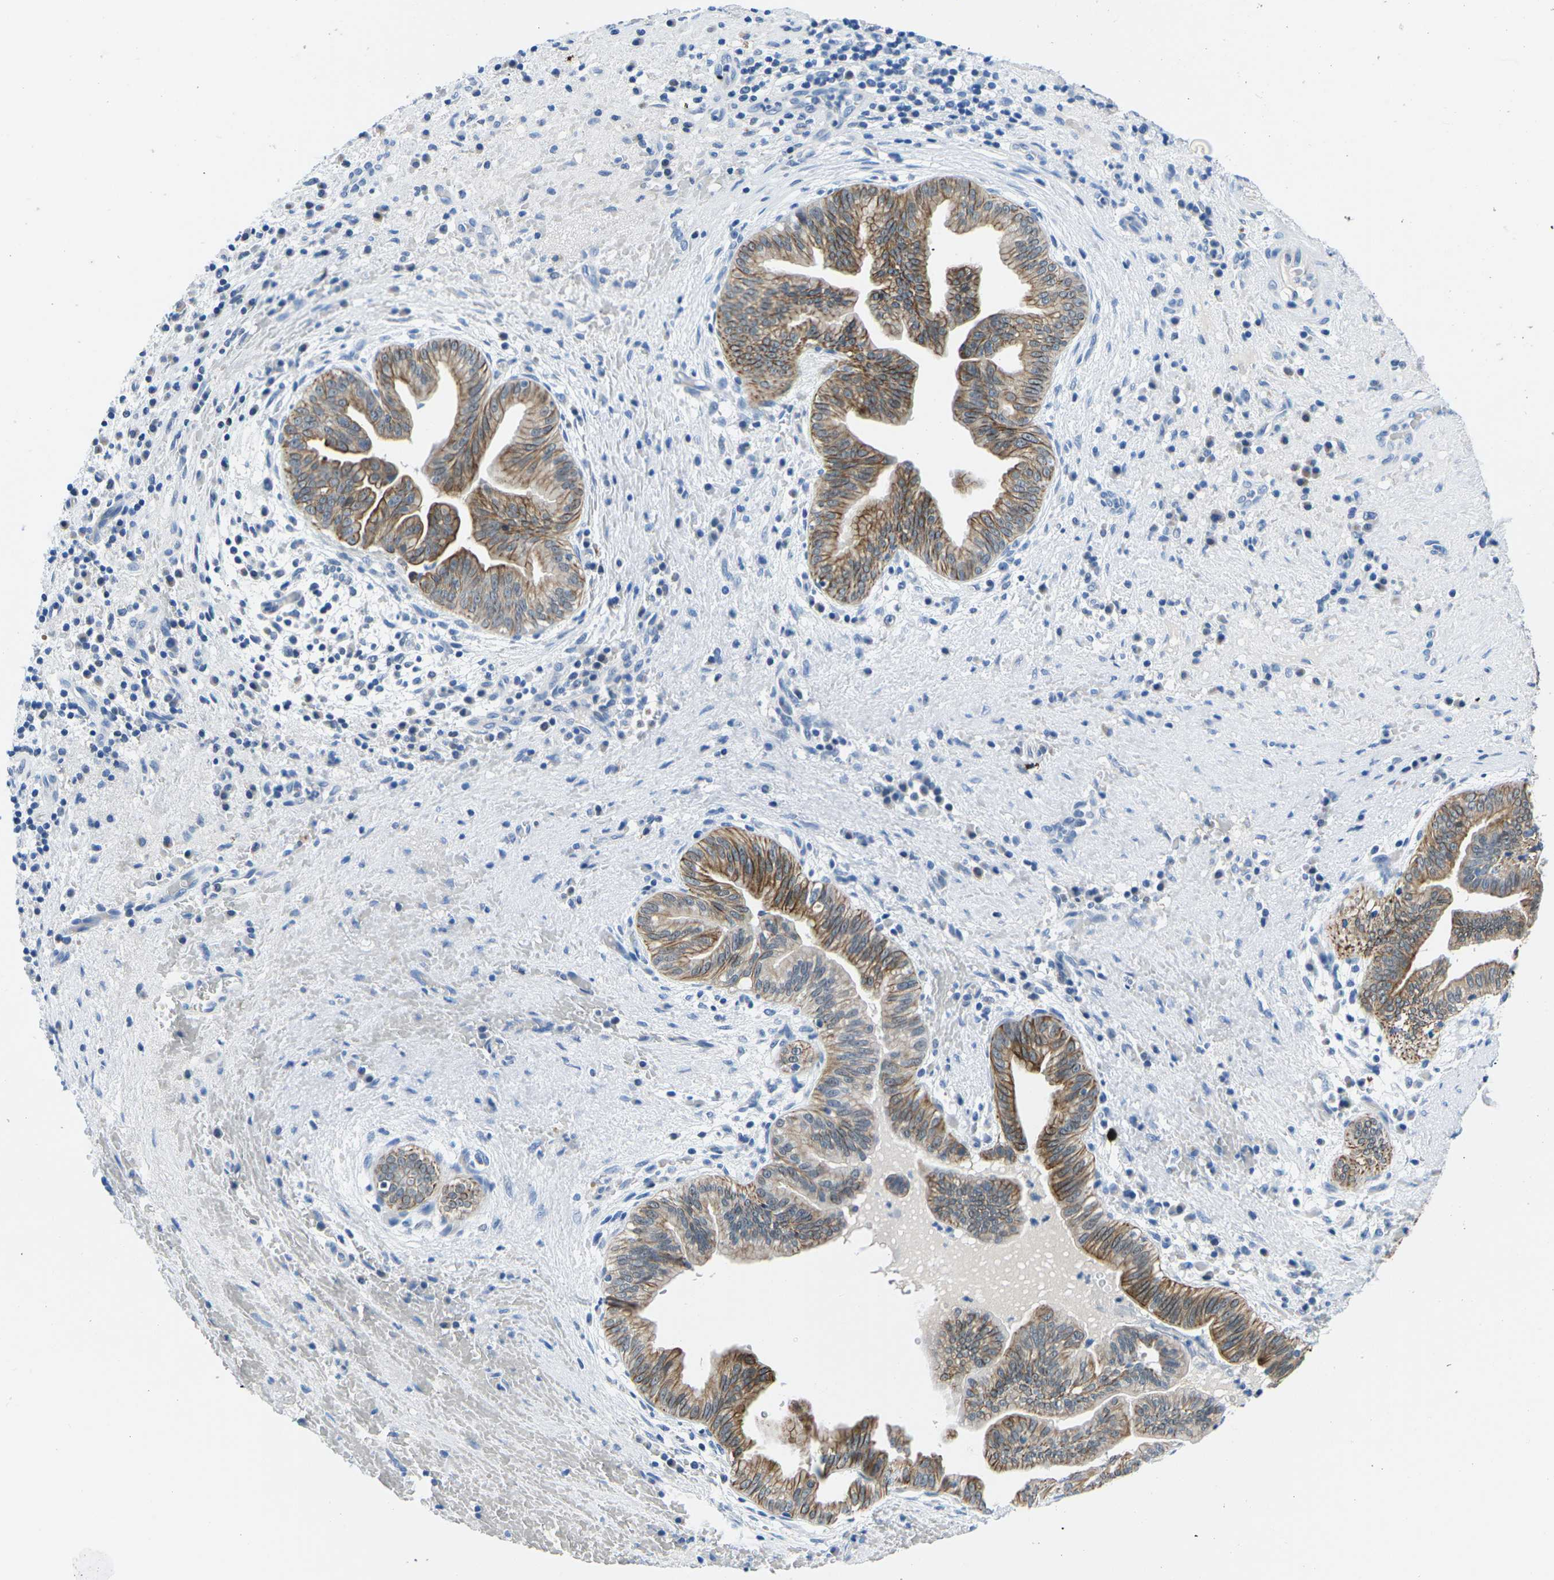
{"staining": {"intensity": "moderate", "quantity": ">75%", "location": "cytoplasmic/membranous"}, "tissue": "liver cancer", "cell_type": "Tumor cells", "image_type": "cancer", "snomed": [{"axis": "morphology", "description": "Cholangiocarcinoma"}, {"axis": "topography", "description": "Liver"}], "caption": "Immunohistochemical staining of cholangiocarcinoma (liver) shows medium levels of moderate cytoplasmic/membranous protein positivity in approximately >75% of tumor cells. (brown staining indicates protein expression, while blue staining denotes nuclei).", "gene": "TM6SF1", "patient": {"sex": "female", "age": 38}}